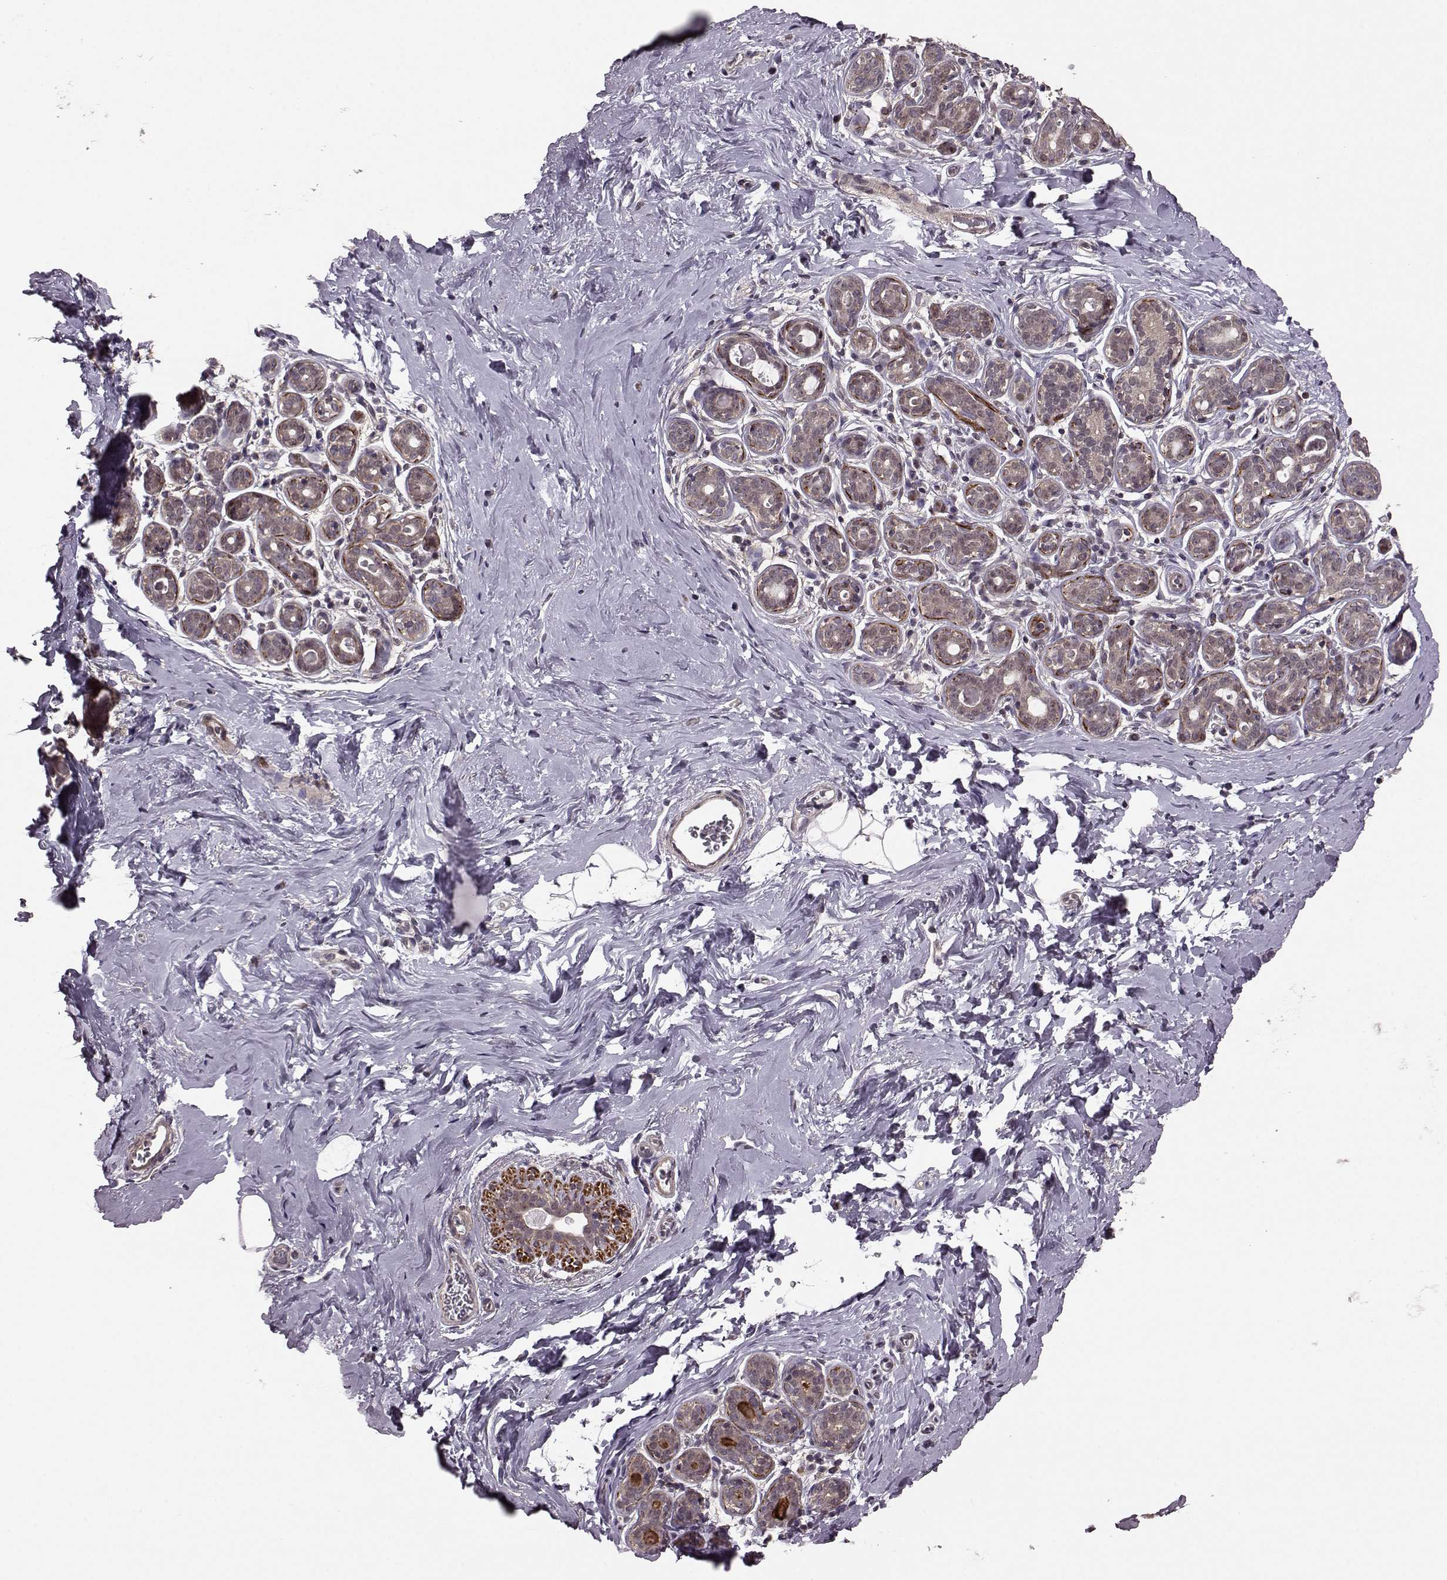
{"staining": {"intensity": "negative", "quantity": "none", "location": "none"}, "tissue": "breast", "cell_type": "Adipocytes", "image_type": "normal", "snomed": [{"axis": "morphology", "description": "Normal tissue, NOS"}, {"axis": "topography", "description": "Skin"}, {"axis": "topography", "description": "Breast"}], "caption": "A high-resolution histopathology image shows immunohistochemistry (IHC) staining of benign breast, which exhibits no significant staining in adipocytes.", "gene": "FNIP2", "patient": {"sex": "female", "age": 43}}